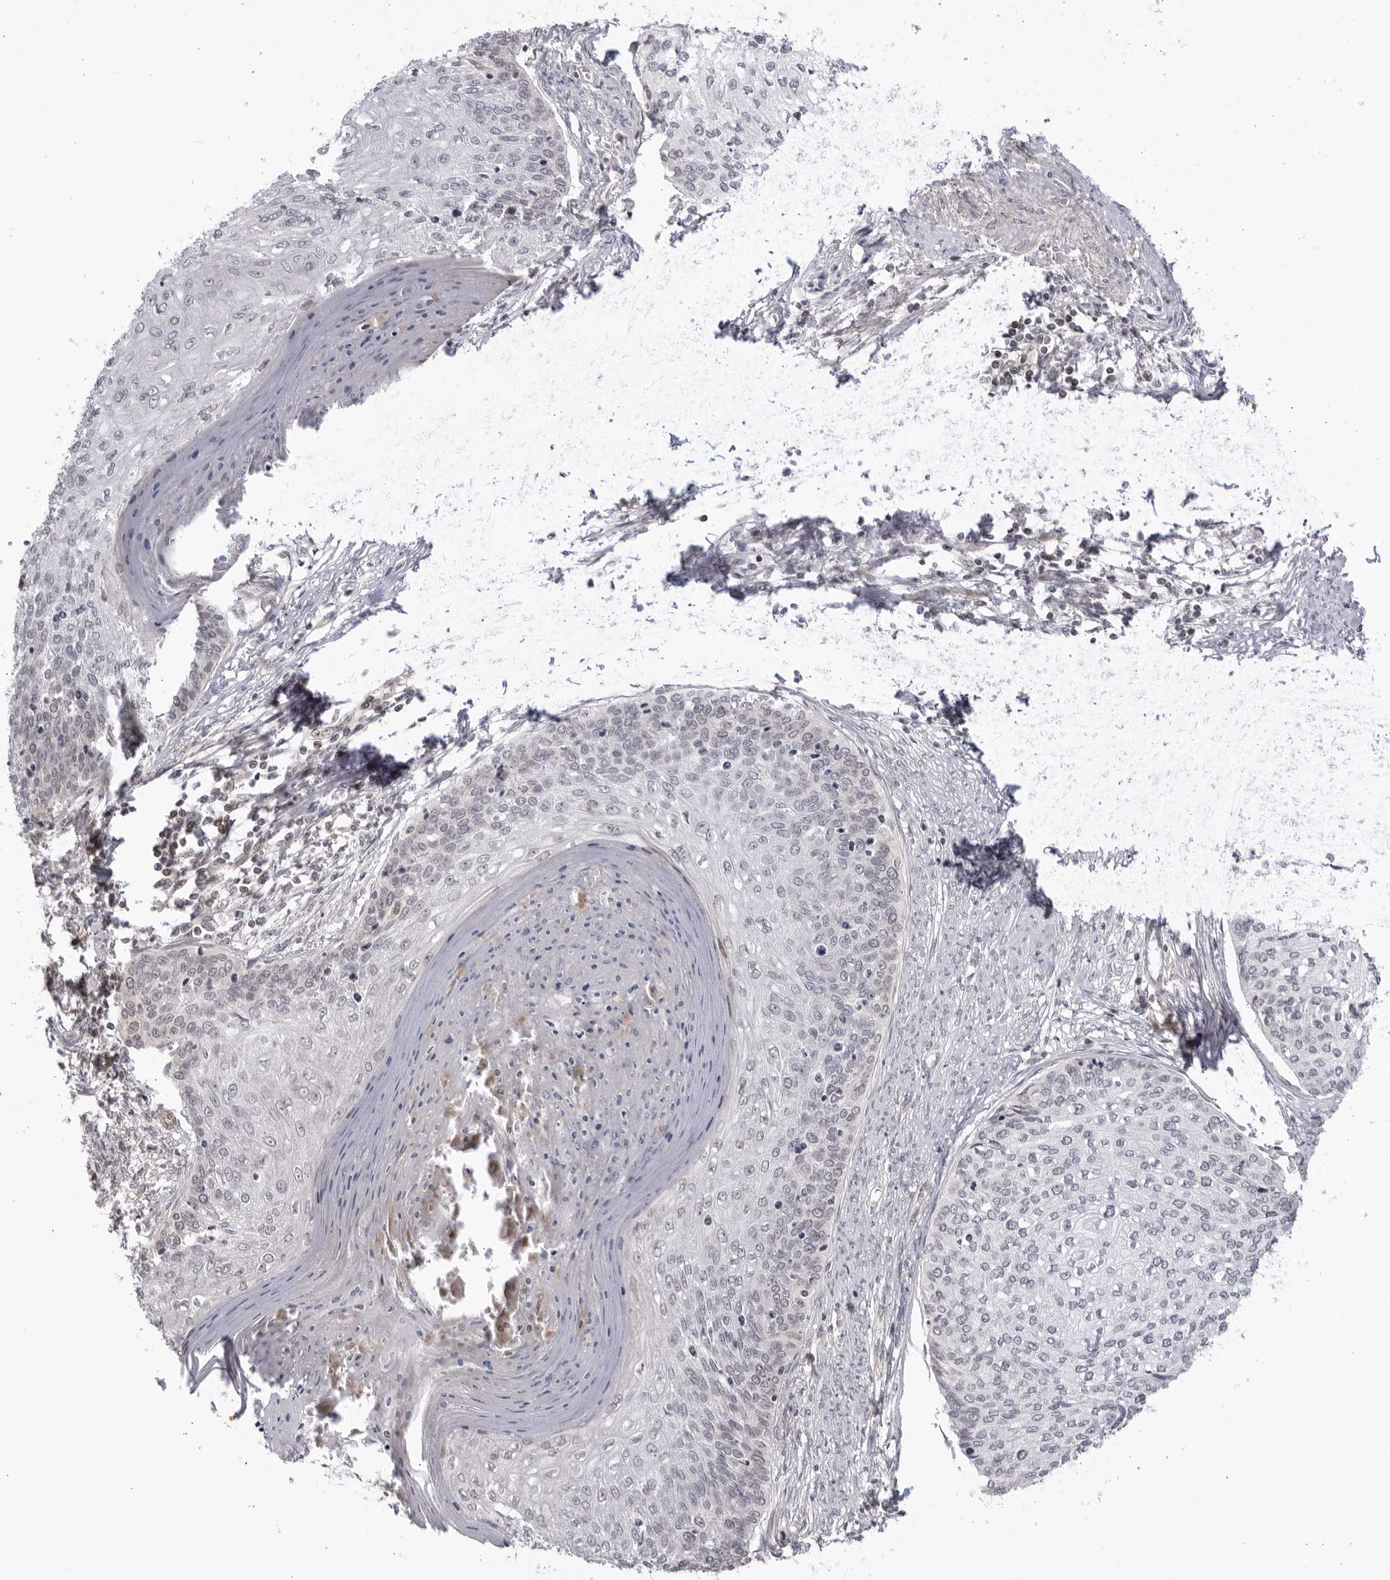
{"staining": {"intensity": "negative", "quantity": "none", "location": "none"}, "tissue": "cervical cancer", "cell_type": "Tumor cells", "image_type": "cancer", "snomed": [{"axis": "morphology", "description": "Squamous cell carcinoma, NOS"}, {"axis": "topography", "description": "Cervix"}], "caption": "DAB (3,3'-diaminobenzidine) immunohistochemical staining of squamous cell carcinoma (cervical) shows no significant staining in tumor cells. (IHC, brightfield microscopy, high magnification).", "gene": "CNBD1", "patient": {"sex": "female", "age": 37}}